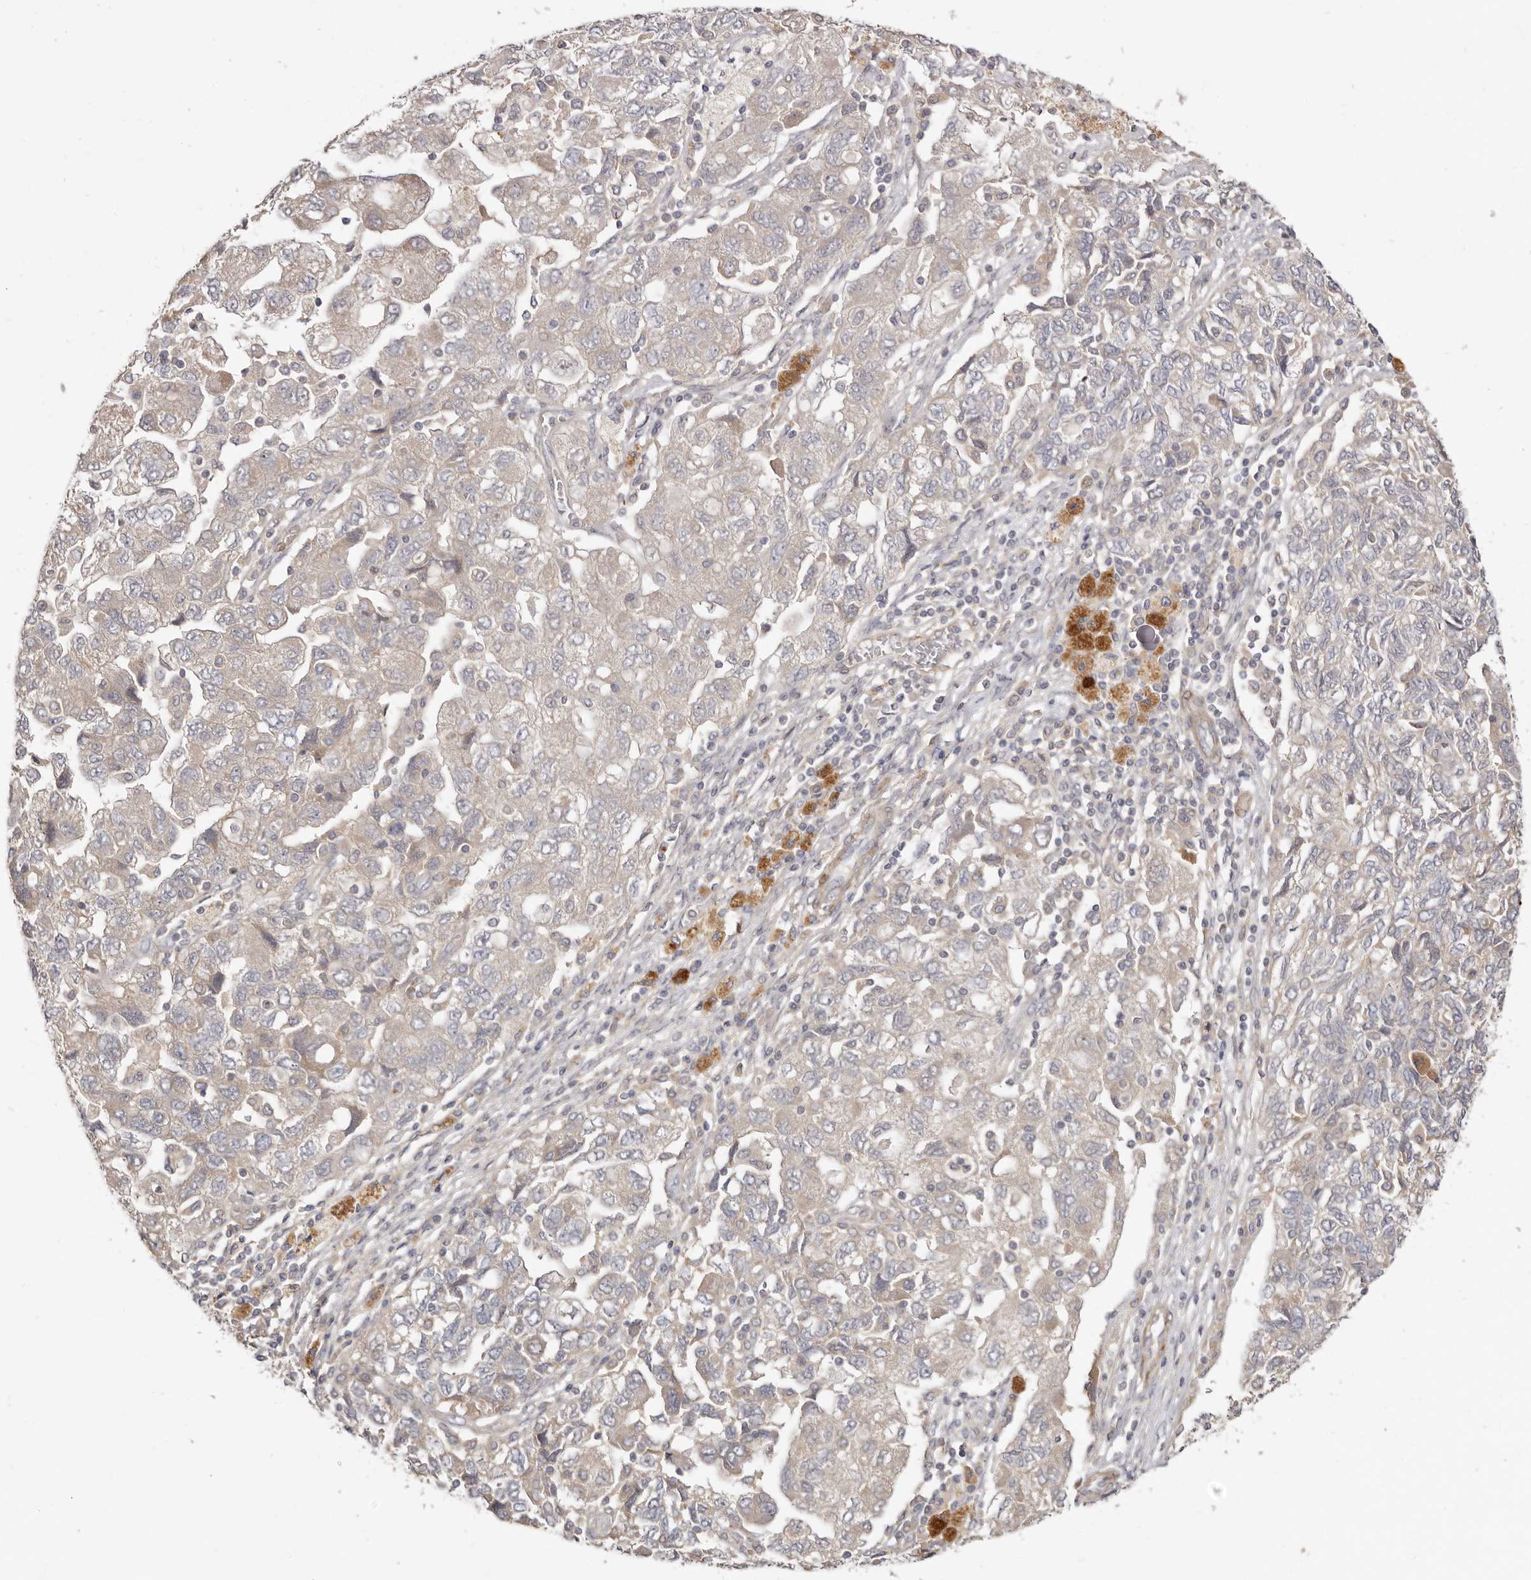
{"staining": {"intensity": "negative", "quantity": "none", "location": "none"}, "tissue": "ovarian cancer", "cell_type": "Tumor cells", "image_type": "cancer", "snomed": [{"axis": "morphology", "description": "Carcinoma, NOS"}, {"axis": "morphology", "description": "Cystadenocarcinoma, serous, NOS"}, {"axis": "topography", "description": "Ovary"}], "caption": "Immunohistochemistry histopathology image of neoplastic tissue: ovarian cancer stained with DAB demonstrates no significant protein positivity in tumor cells. (DAB (3,3'-diaminobenzidine) immunohistochemistry, high magnification).", "gene": "ADAMTS9", "patient": {"sex": "female", "age": 69}}